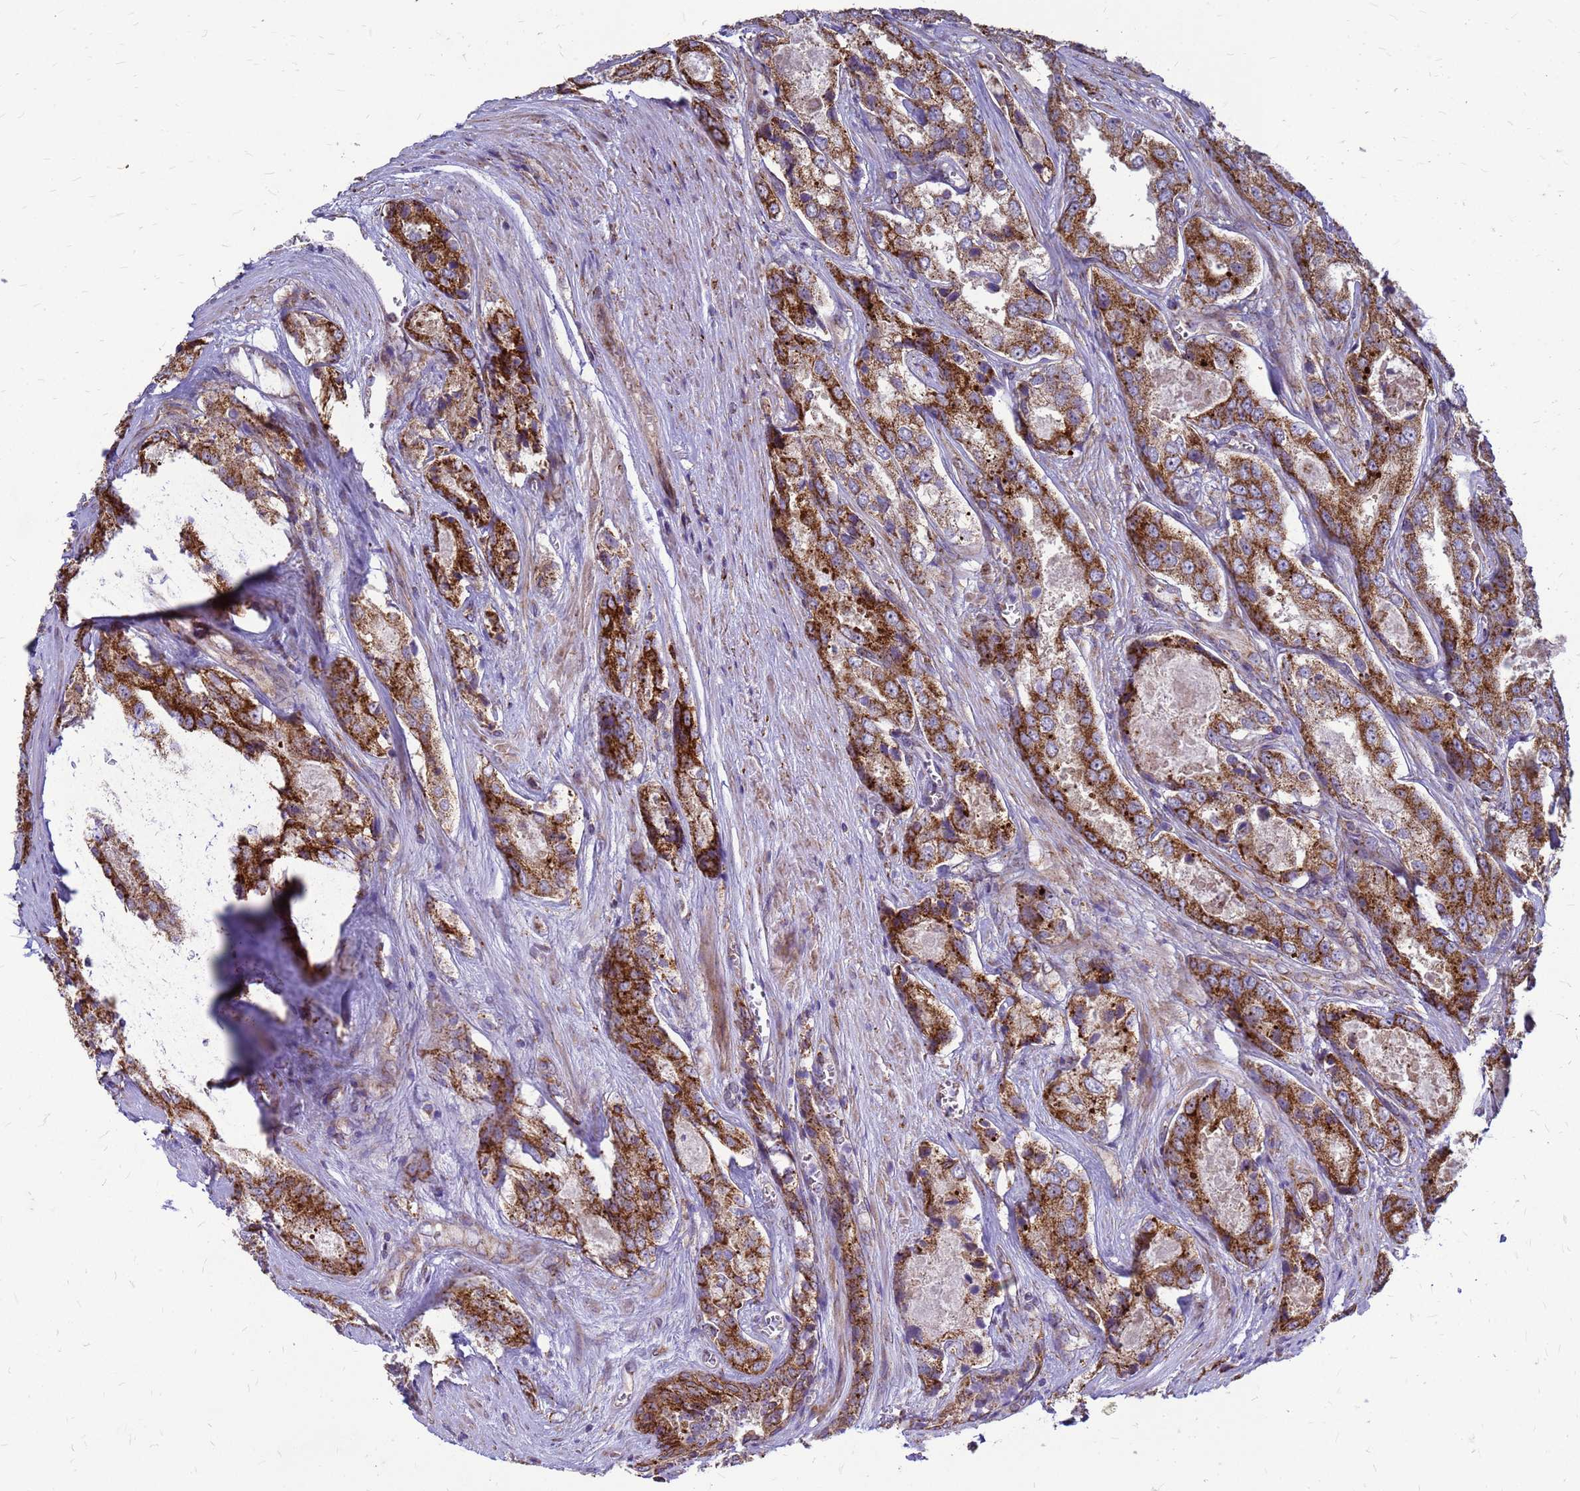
{"staining": {"intensity": "strong", "quantity": ">75%", "location": "cytoplasmic/membranous"}, "tissue": "prostate cancer", "cell_type": "Tumor cells", "image_type": "cancer", "snomed": [{"axis": "morphology", "description": "Adenocarcinoma, Low grade"}, {"axis": "topography", "description": "Prostate"}], "caption": "Brown immunohistochemical staining in human prostate cancer (adenocarcinoma (low-grade)) exhibits strong cytoplasmic/membranous staining in about >75% of tumor cells.", "gene": "FSTL4", "patient": {"sex": "male", "age": 68}}